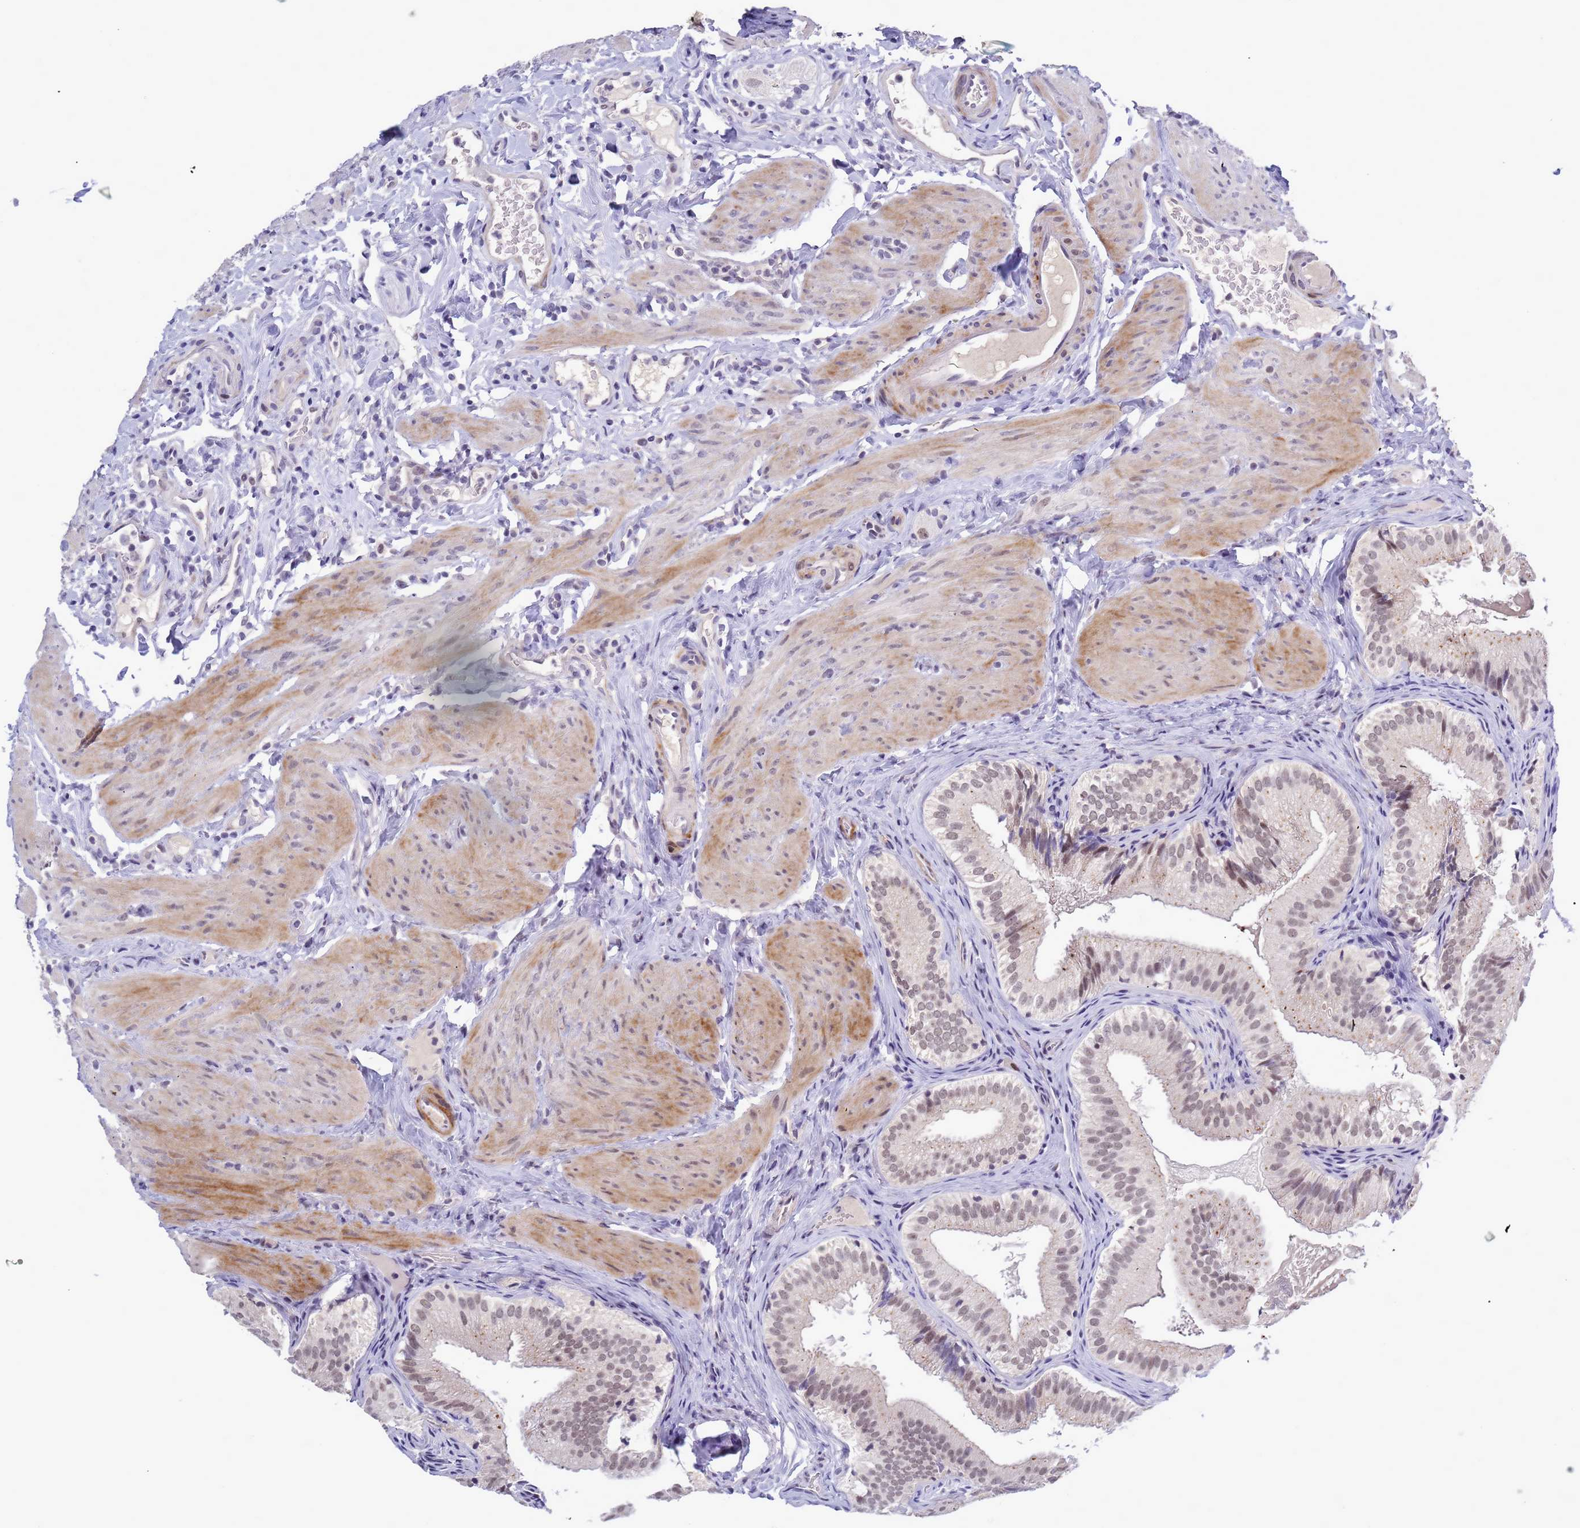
{"staining": {"intensity": "weak", "quantity": "25%-75%", "location": "nuclear"}, "tissue": "gallbladder", "cell_type": "Glandular cells", "image_type": "normal", "snomed": [{"axis": "morphology", "description": "Normal tissue, NOS"}, {"axis": "topography", "description": "Gallbladder"}], "caption": "A high-resolution image shows immunohistochemistry (IHC) staining of benign gallbladder, which exhibits weak nuclear positivity in about 25%-75% of glandular cells.", "gene": "CXorf65", "patient": {"sex": "female", "age": 30}}